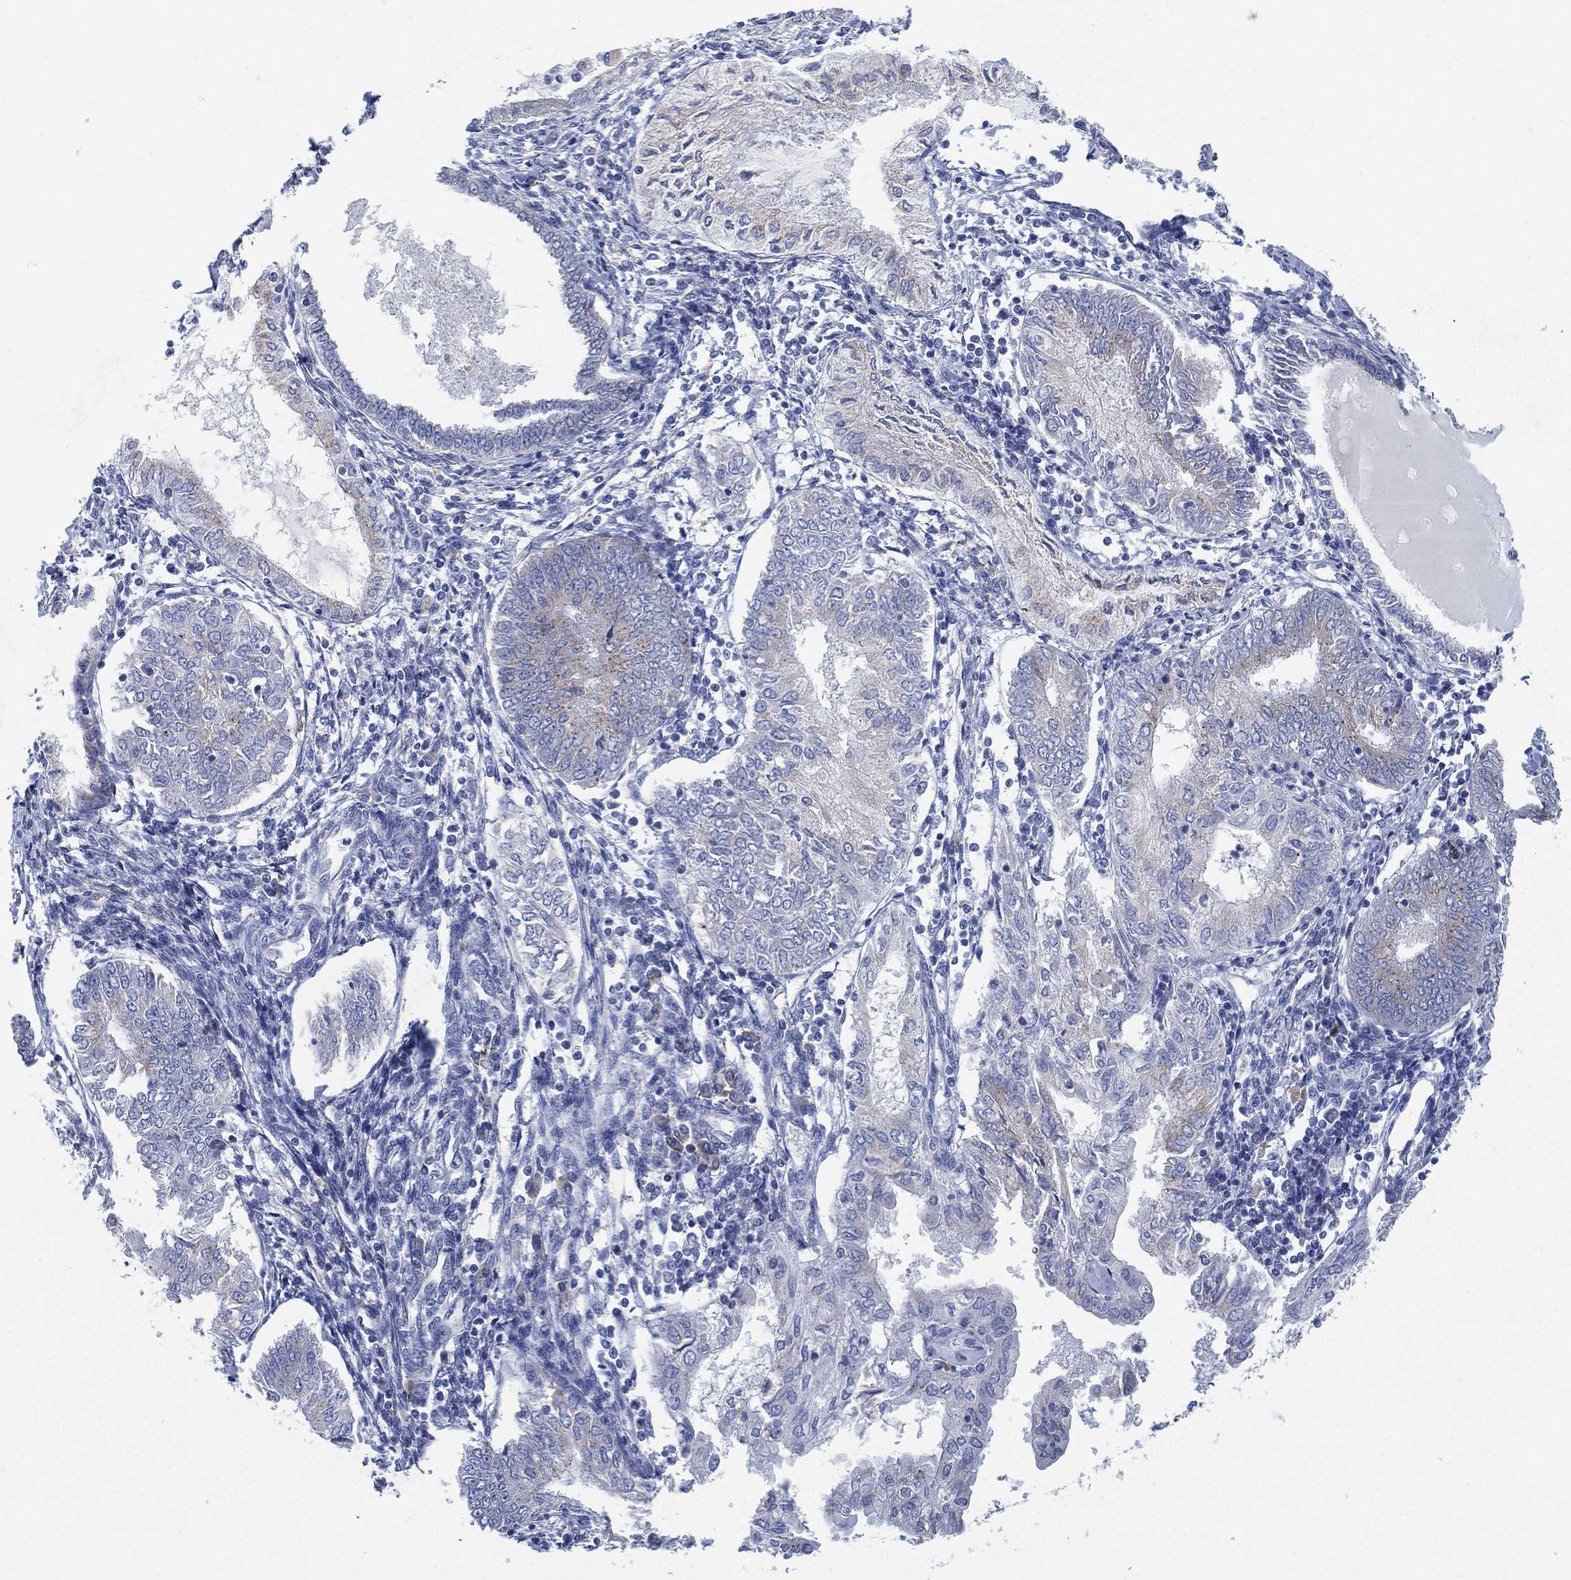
{"staining": {"intensity": "negative", "quantity": "none", "location": "none"}, "tissue": "endometrial cancer", "cell_type": "Tumor cells", "image_type": "cancer", "snomed": [{"axis": "morphology", "description": "Adenocarcinoma, NOS"}, {"axis": "topography", "description": "Endometrium"}], "caption": "Protein analysis of adenocarcinoma (endometrial) shows no significant staining in tumor cells.", "gene": "GALNS", "patient": {"sex": "female", "age": 68}}